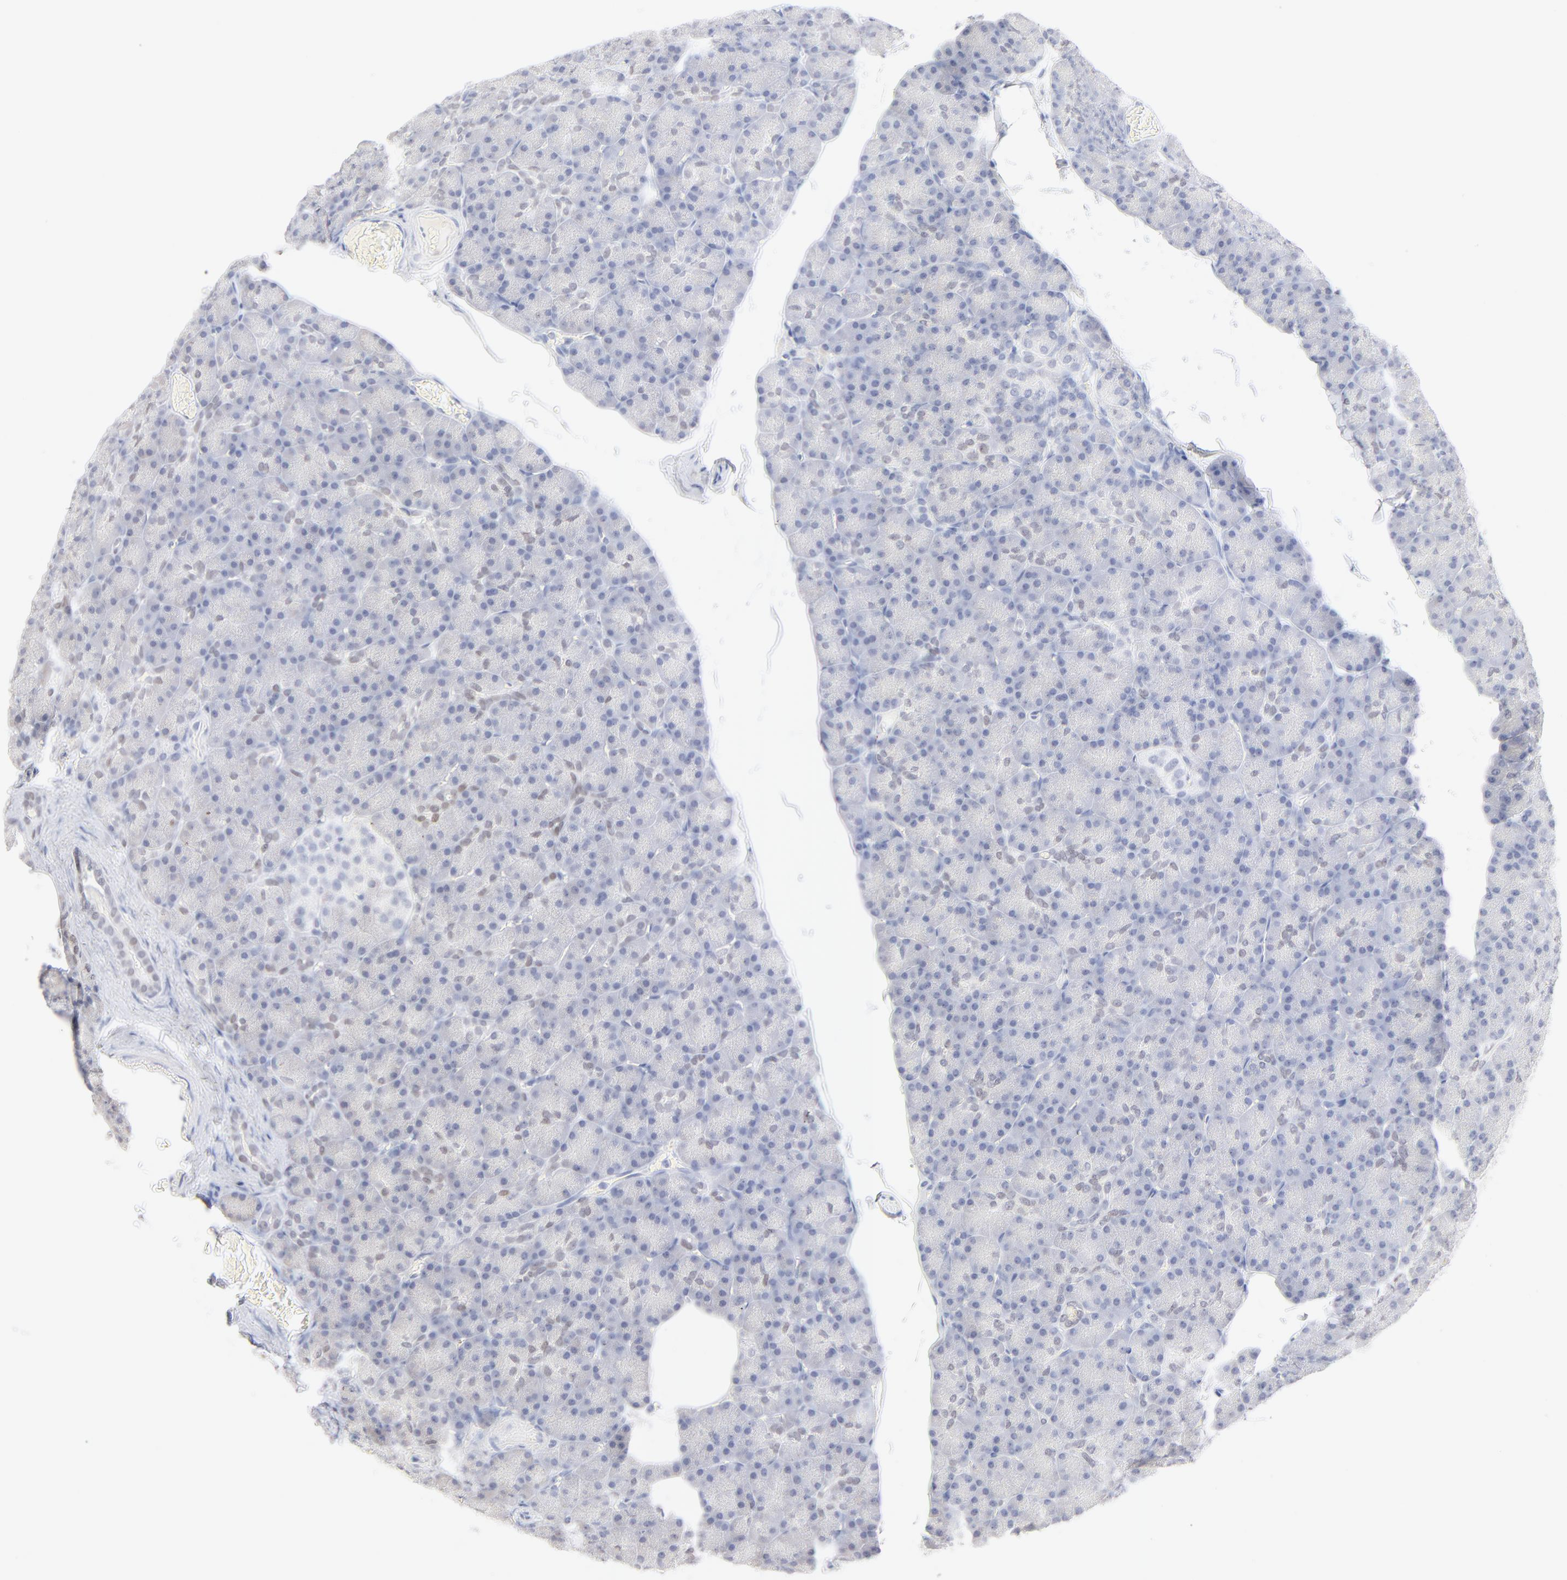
{"staining": {"intensity": "weak", "quantity": "<25%", "location": "nuclear"}, "tissue": "pancreas", "cell_type": "Exocrine glandular cells", "image_type": "normal", "snomed": [{"axis": "morphology", "description": "Normal tissue, NOS"}, {"axis": "topography", "description": "Pancreas"}], "caption": "Exocrine glandular cells show no significant protein expression in benign pancreas. Brightfield microscopy of IHC stained with DAB (brown) and hematoxylin (blue), captured at high magnification.", "gene": "ONECUT1", "patient": {"sex": "female", "age": 43}}